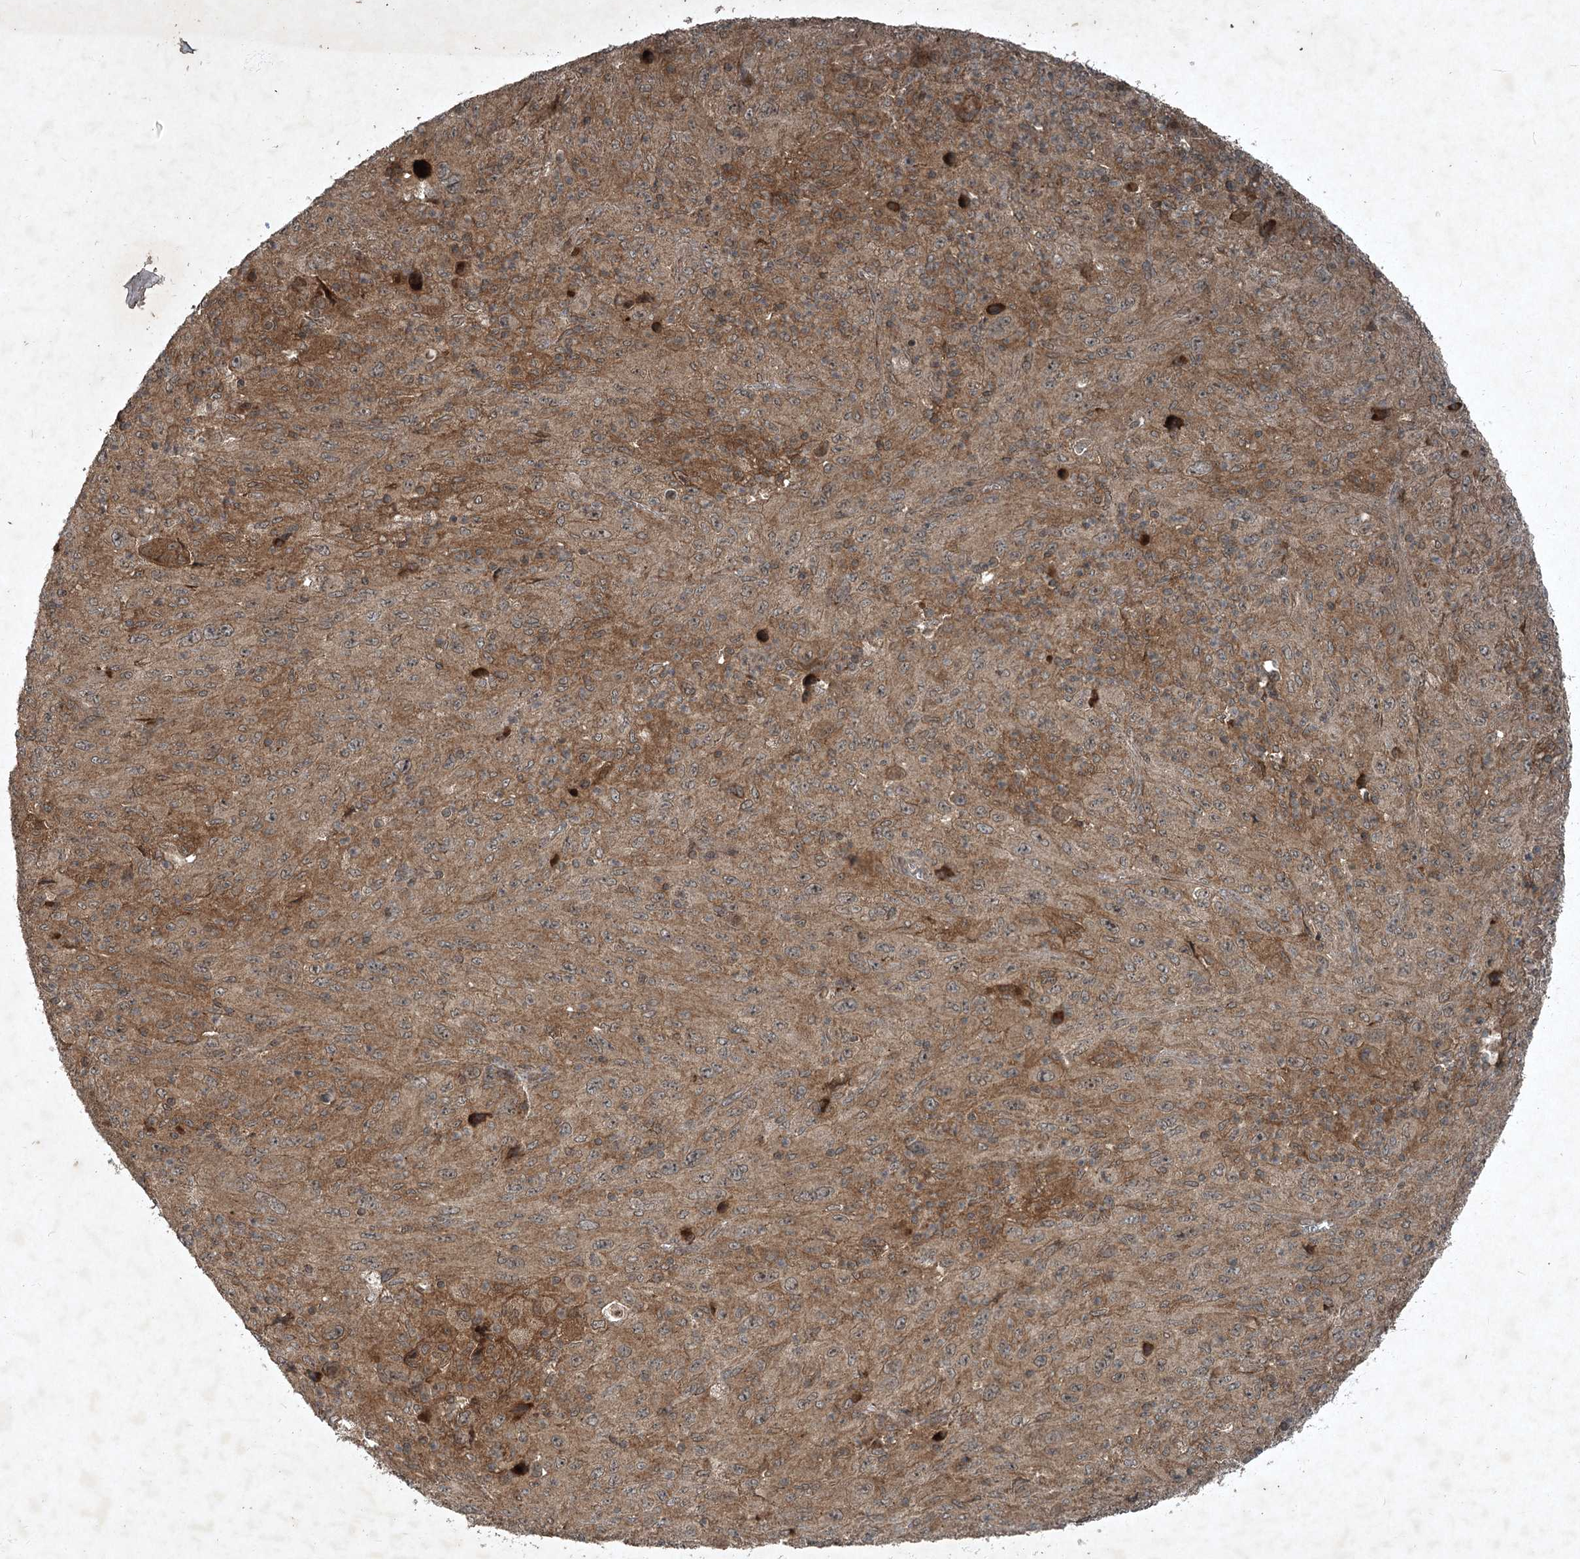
{"staining": {"intensity": "moderate", "quantity": ">75%", "location": "cytoplasmic/membranous"}, "tissue": "melanoma", "cell_type": "Tumor cells", "image_type": "cancer", "snomed": [{"axis": "morphology", "description": "Malignant melanoma, Metastatic site"}, {"axis": "topography", "description": "Skin"}], "caption": "The histopathology image demonstrates staining of malignant melanoma (metastatic site), revealing moderate cytoplasmic/membranous protein positivity (brown color) within tumor cells. (IHC, brightfield microscopy, high magnification).", "gene": "UNC93A", "patient": {"sex": "female", "age": 56}}